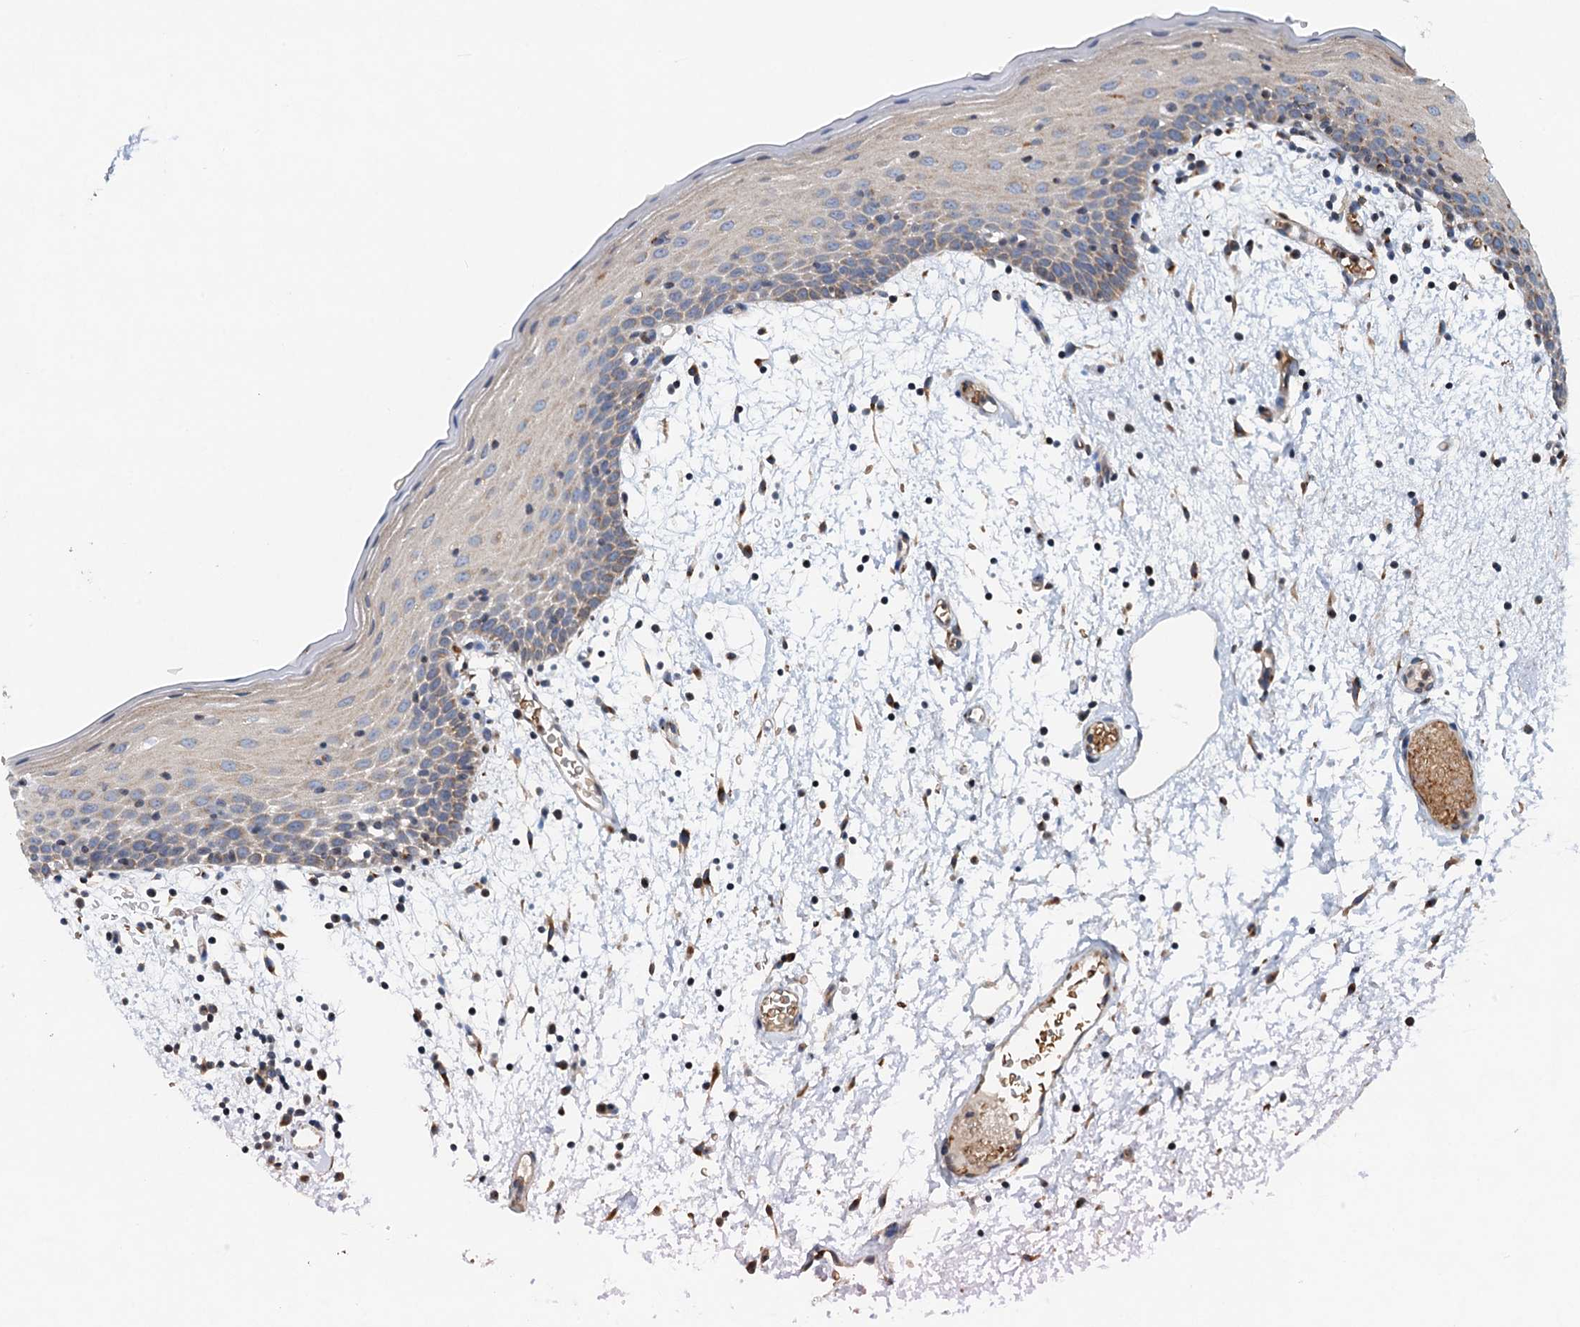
{"staining": {"intensity": "moderate", "quantity": "25%-75%", "location": "cytoplasmic/membranous"}, "tissue": "oral mucosa", "cell_type": "Squamous epithelial cells", "image_type": "normal", "snomed": [{"axis": "morphology", "description": "Normal tissue, NOS"}, {"axis": "topography", "description": "Skeletal muscle"}, {"axis": "topography", "description": "Oral tissue"}, {"axis": "topography", "description": "Salivary gland"}, {"axis": "topography", "description": "Peripheral nerve tissue"}], "caption": "Moderate cytoplasmic/membranous expression for a protein is seen in approximately 25%-75% of squamous epithelial cells of benign oral mucosa using immunohistochemistry (IHC).", "gene": "NBEA", "patient": {"sex": "male", "age": 54}}